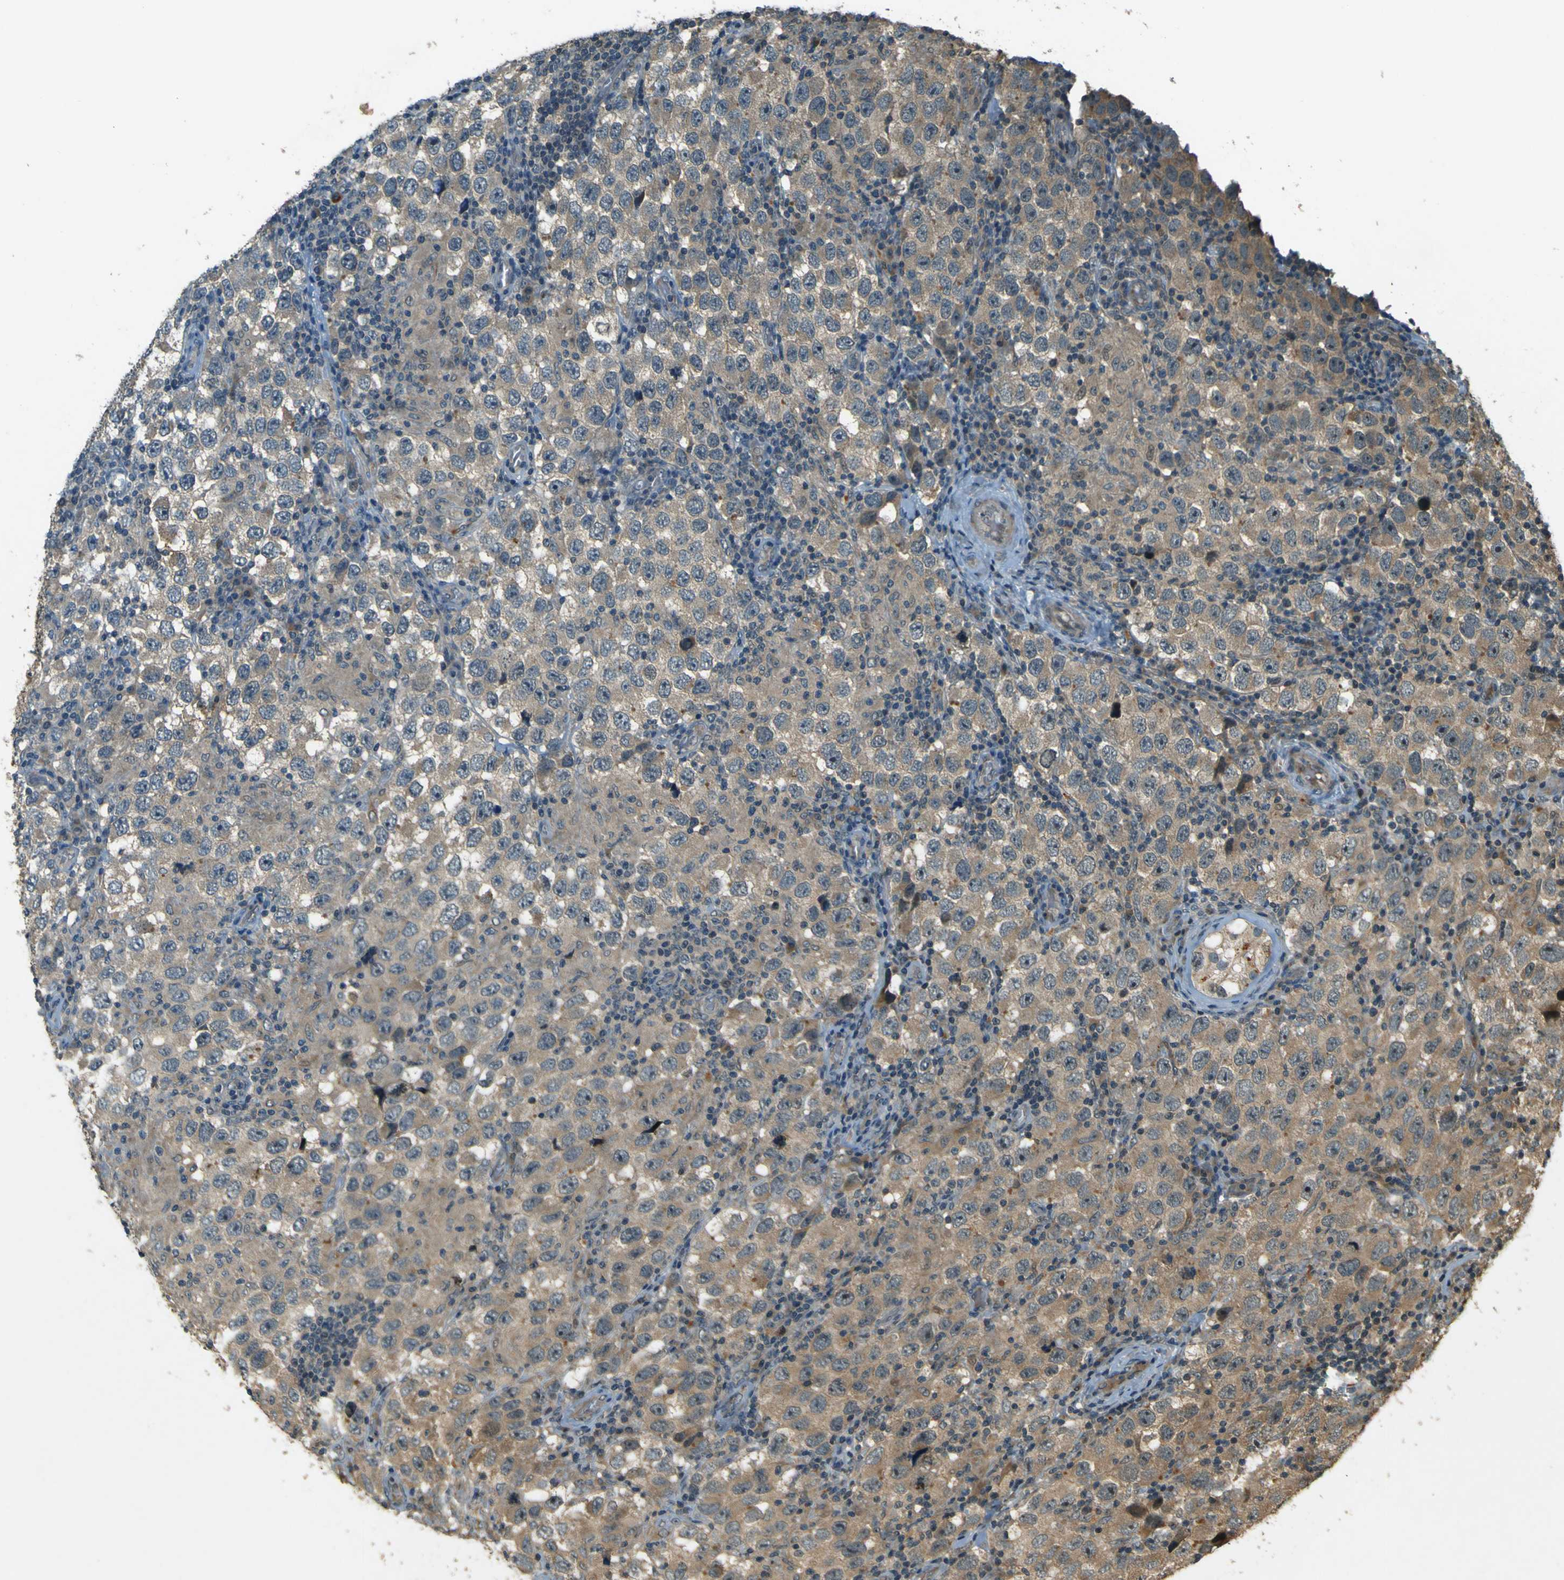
{"staining": {"intensity": "weak", "quantity": "25%-75%", "location": "cytoplasmic/membranous"}, "tissue": "testis cancer", "cell_type": "Tumor cells", "image_type": "cancer", "snomed": [{"axis": "morphology", "description": "Carcinoma, Embryonal, NOS"}, {"axis": "topography", "description": "Testis"}], "caption": "Testis cancer stained for a protein (brown) exhibits weak cytoplasmic/membranous positive expression in about 25%-75% of tumor cells.", "gene": "MPDZ", "patient": {"sex": "male", "age": 21}}